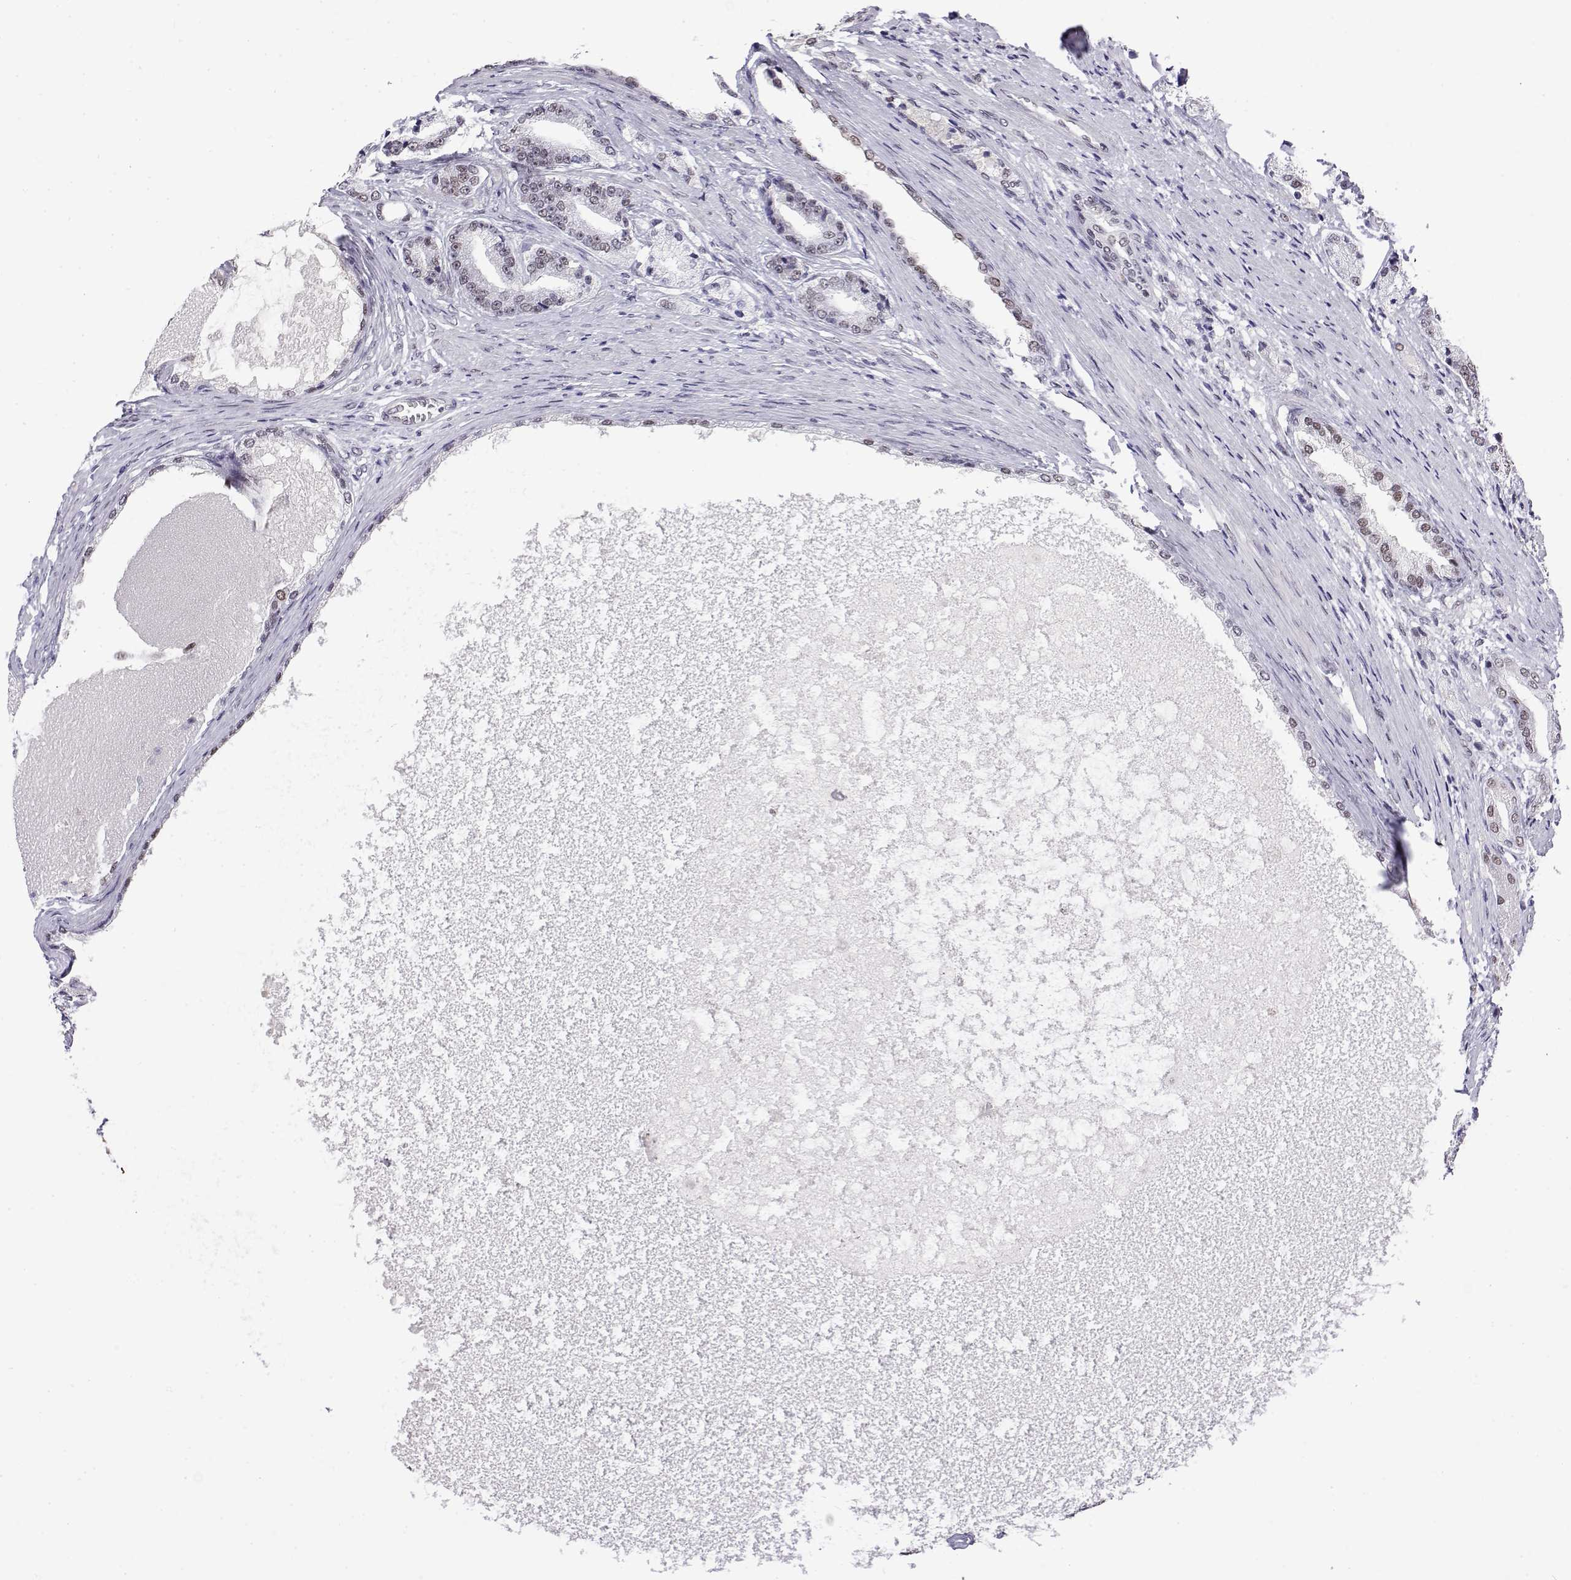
{"staining": {"intensity": "negative", "quantity": "none", "location": "none"}, "tissue": "prostate cancer", "cell_type": "Tumor cells", "image_type": "cancer", "snomed": [{"axis": "morphology", "description": "Adenocarcinoma, High grade"}, {"axis": "topography", "description": "Prostate and seminal vesicle, NOS"}], "caption": "Immunohistochemistry micrograph of prostate cancer stained for a protein (brown), which demonstrates no positivity in tumor cells.", "gene": "POLDIP3", "patient": {"sex": "male", "age": 61}}